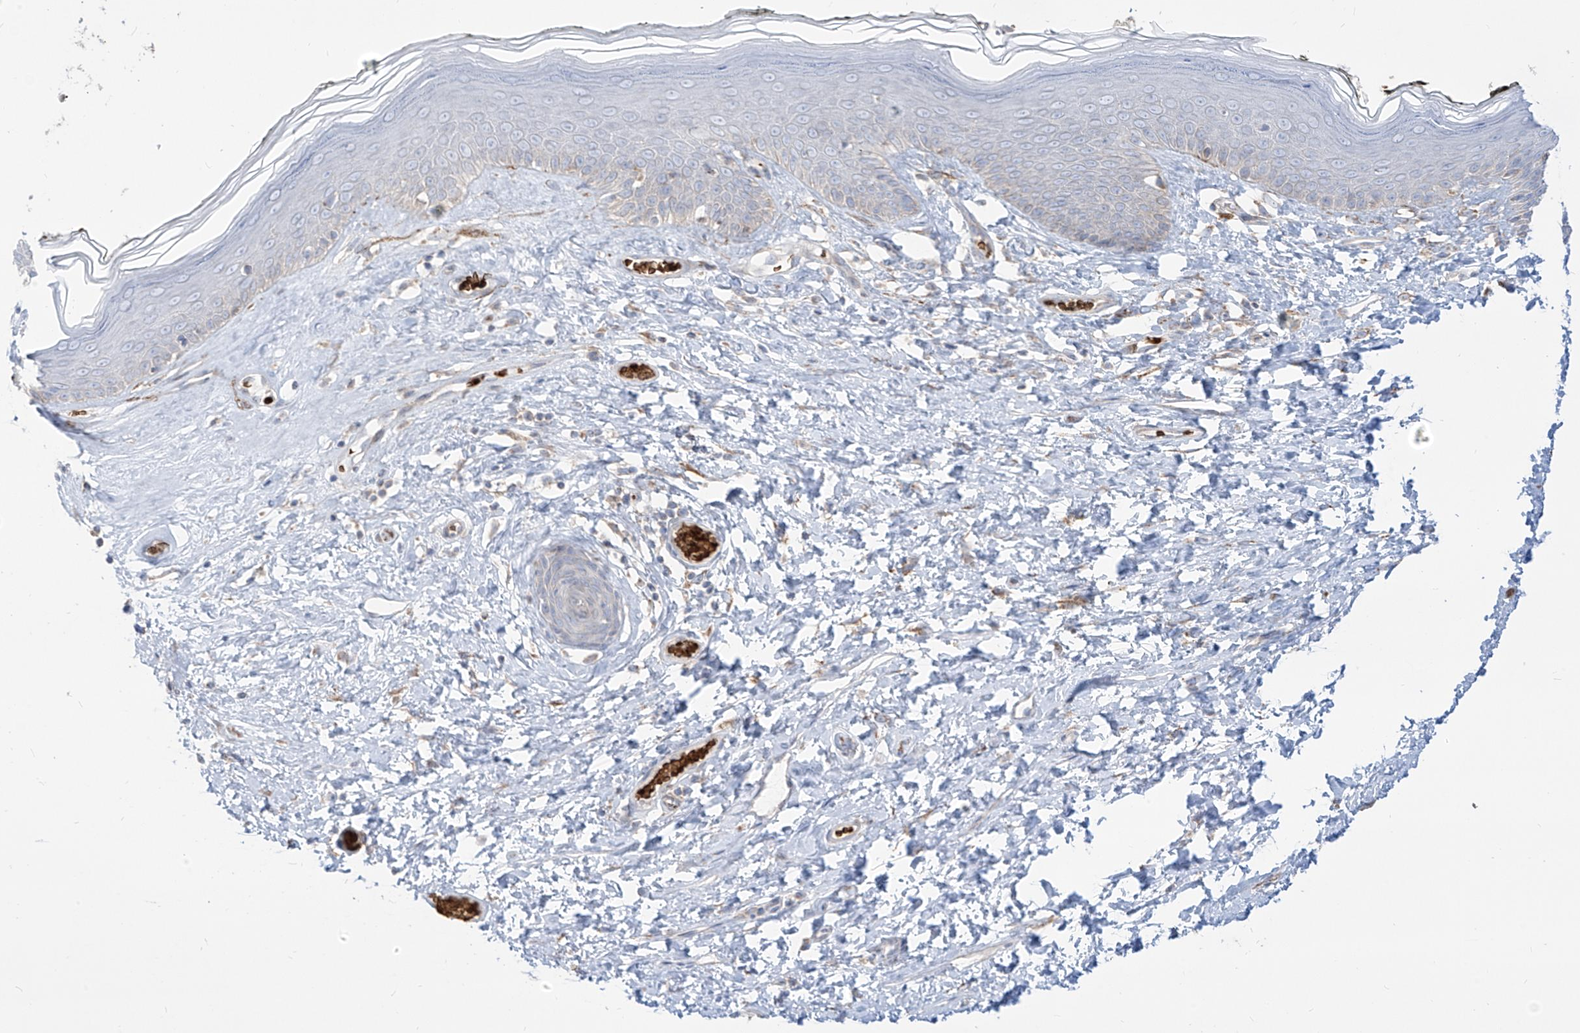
{"staining": {"intensity": "moderate", "quantity": "<25%", "location": "cytoplasmic/membranous"}, "tissue": "skin", "cell_type": "Epidermal cells", "image_type": "normal", "snomed": [{"axis": "morphology", "description": "Normal tissue, NOS"}, {"axis": "morphology", "description": "Inflammation, NOS"}, {"axis": "topography", "description": "Vulva"}], "caption": "An image showing moderate cytoplasmic/membranous positivity in approximately <25% of epidermal cells in normal skin, as visualized by brown immunohistochemical staining.", "gene": "ARHGEF40", "patient": {"sex": "female", "age": 84}}